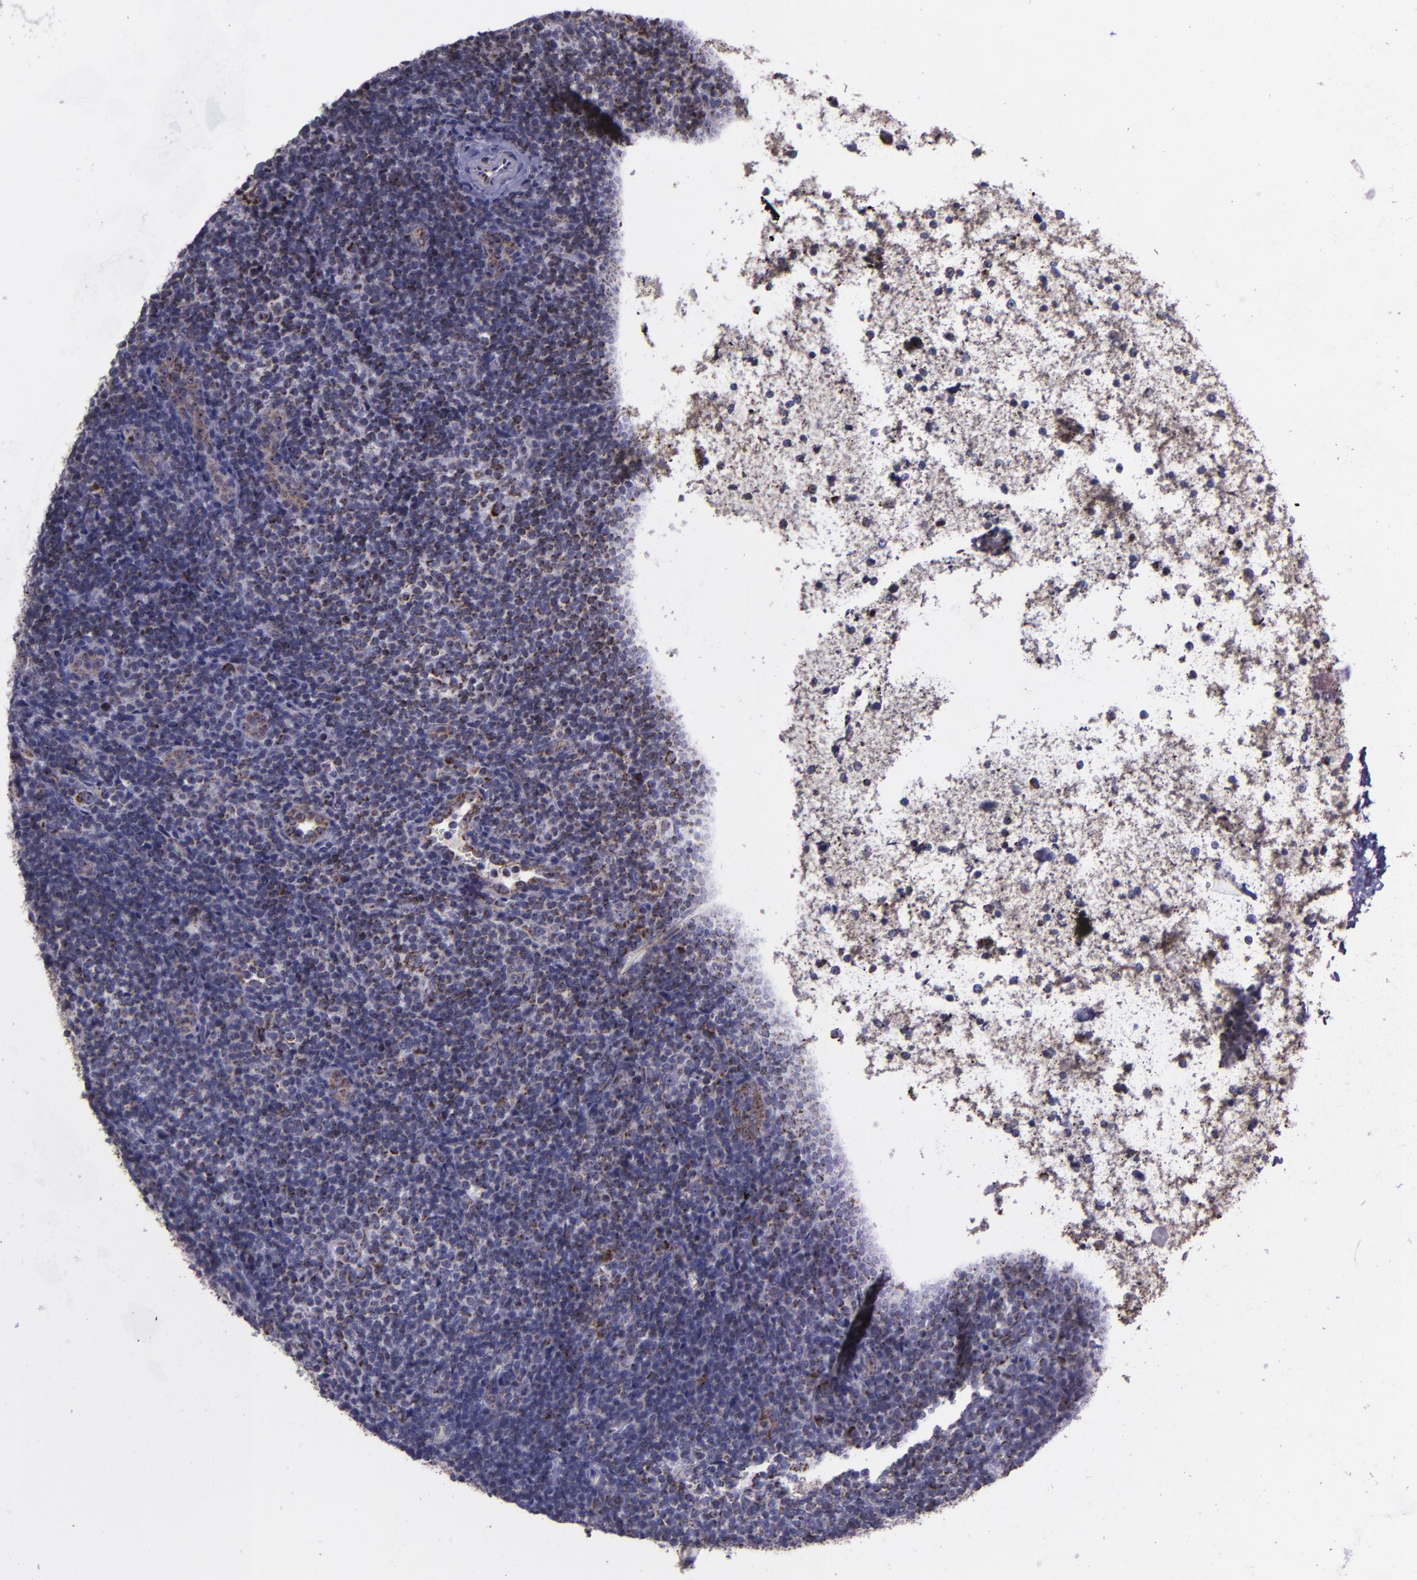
{"staining": {"intensity": "moderate", "quantity": "<25%", "location": "cytoplasmic/membranous"}, "tissue": "lymphoma", "cell_type": "Tumor cells", "image_type": "cancer", "snomed": [{"axis": "morphology", "description": "Malignant lymphoma, non-Hodgkin's type, Low grade"}, {"axis": "topography", "description": "Lymph node"}], "caption": "Human lymphoma stained with a protein marker exhibits moderate staining in tumor cells.", "gene": "LONP1", "patient": {"sex": "female", "age": 76}}